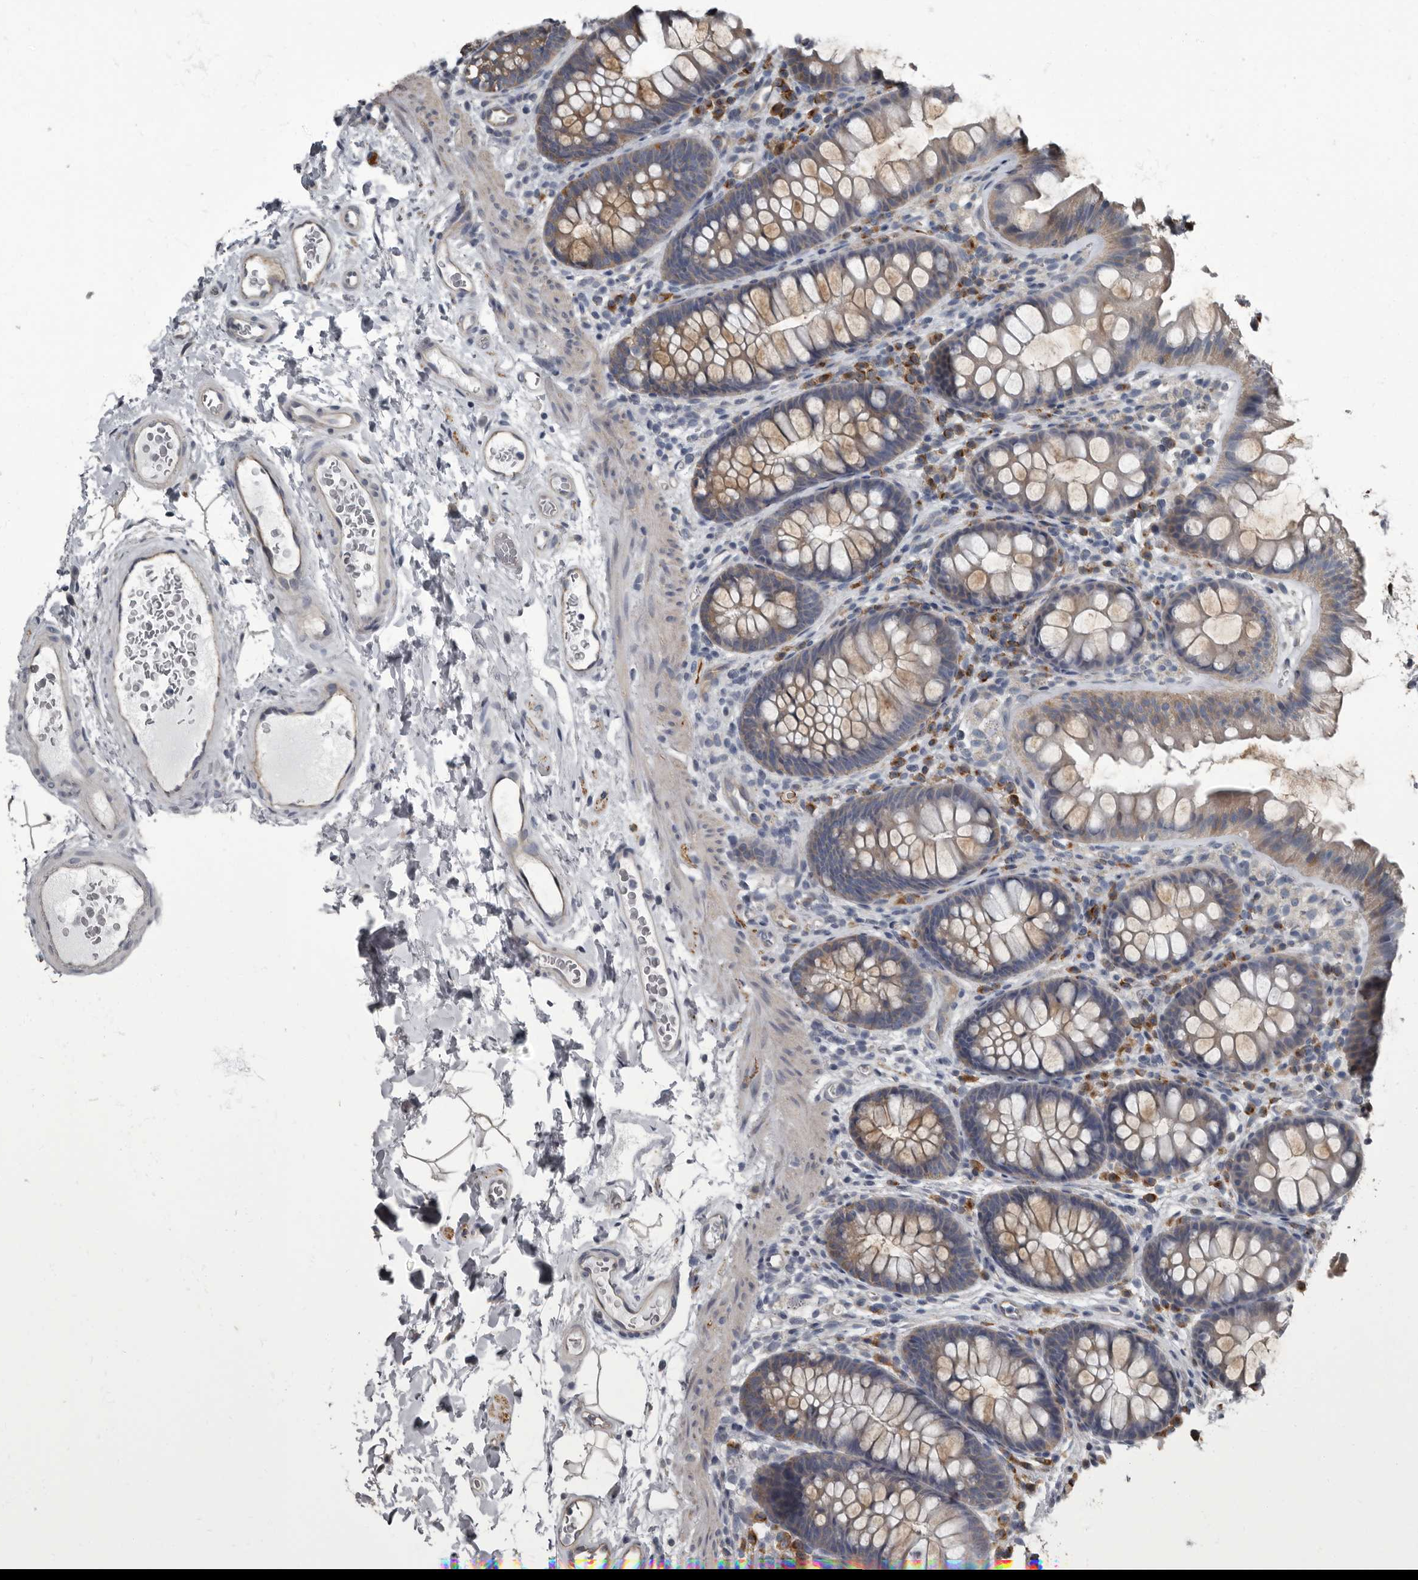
{"staining": {"intensity": "weak", "quantity": ">75%", "location": "cytoplasmic/membranous"}, "tissue": "colon", "cell_type": "Endothelial cells", "image_type": "normal", "snomed": [{"axis": "morphology", "description": "Normal tissue, NOS"}, {"axis": "topography", "description": "Colon"}], "caption": "IHC staining of normal colon, which exhibits low levels of weak cytoplasmic/membranous staining in approximately >75% of endothelial cells indicating weak cytoplasmic/membranous protein expression. The staining was performed using DAB (brown) for protein detection and nuclei were counterstained in hematoxylin (blue).", "gene": "TPD52L1", "patient": {"sex": "female", "age": 62}}